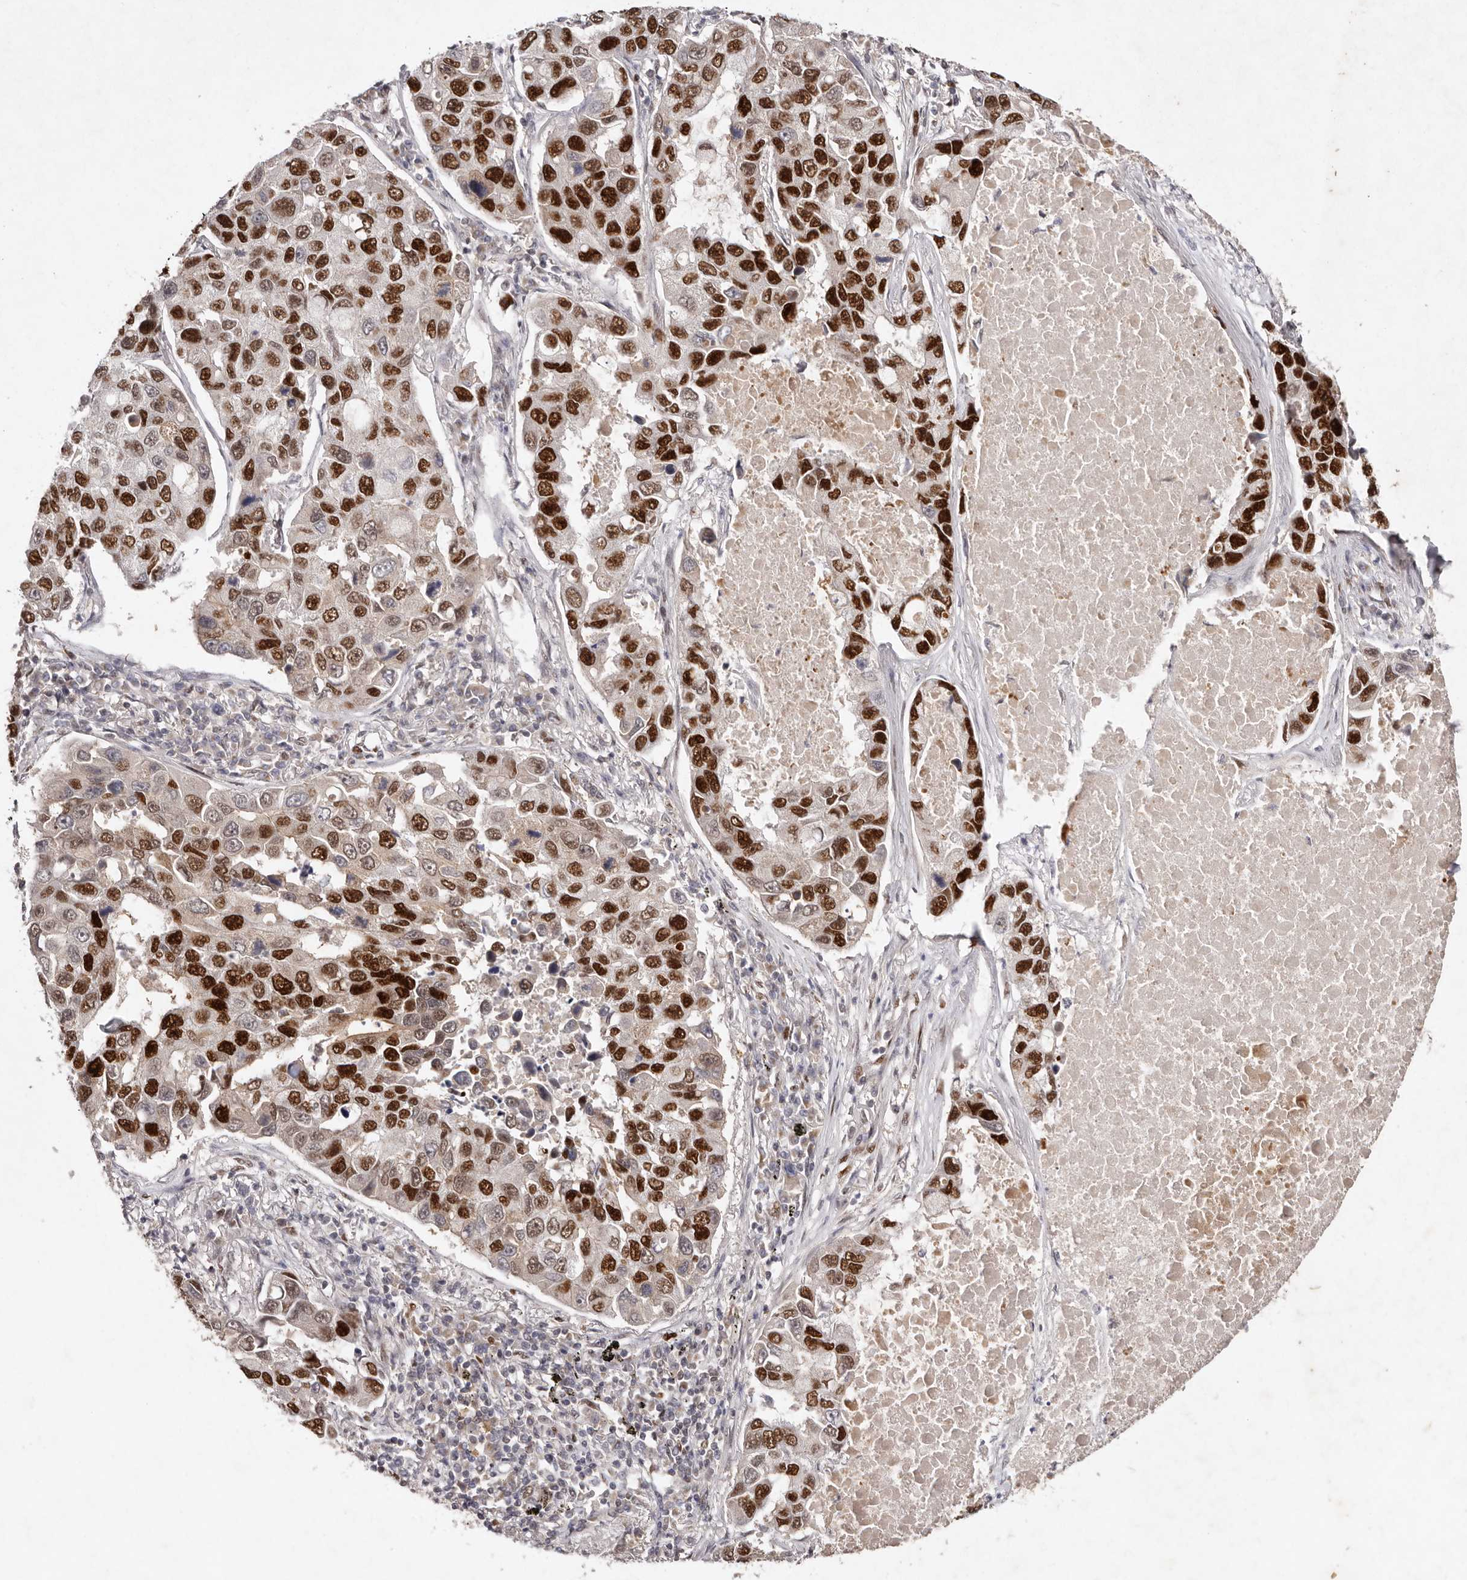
{"staining": {"intensity": "strong", "quantity": ">75%", "location": "nuclear"}, "tissue": "lung cancer", "cell_type": "Tumor cells", "image_type": "cancer", "snomed": [{"axis": "morphology", "description": "Adenocarcinoma, NOS"}, {"axis": "topography", "description": "Lung"}], "caption": "Immunohistochemistry (IHC) micrograph of lung cancer stained for a protein (brown), which shows high levels of strong nuclear expression in approximately >75% of tumor cells.", "gene": "KLF7", "patient": {"sex": "male", "age": 64}}